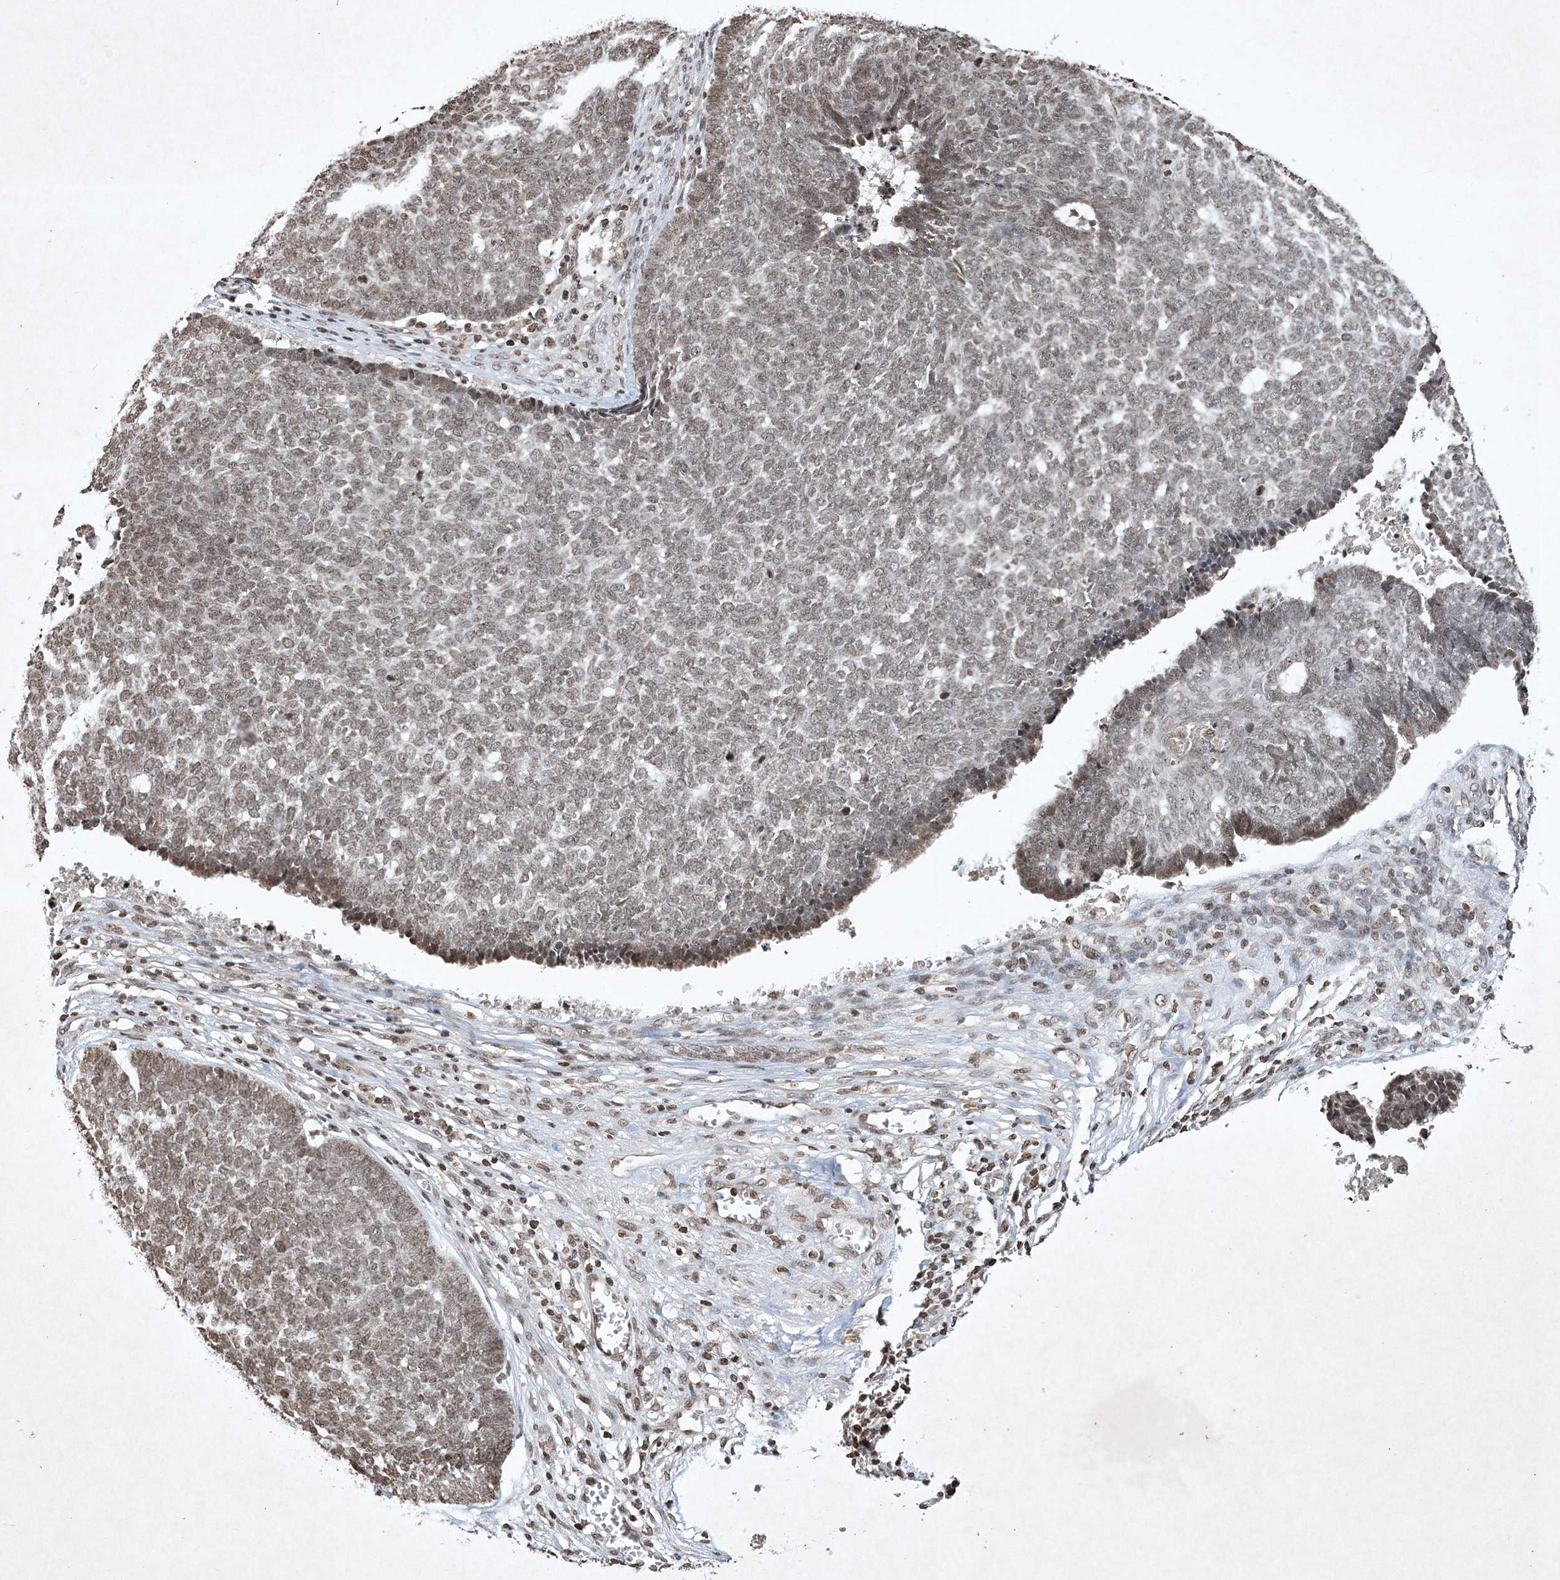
{"staining": {"intensity": "weak", "quantity": ">75%", "location": "nuclear"}, "tissue": "skin cancer", "cell_type": "Tumor cells", "image_type": "cancer", "snomed": [{"axis": "morphology", "description": "Basal cell carcinoma"}, {"axis": "topography", "description": "Skin"}], "caption": "A micrograph of human skin cancer stained for a protein shows weak nuclear brown staining in tumor cells. (Brightfield microscopy of DAB IHC at high magnification).", "gene": "NEDD9", "patient": {"sex": "male", "age": 84}}